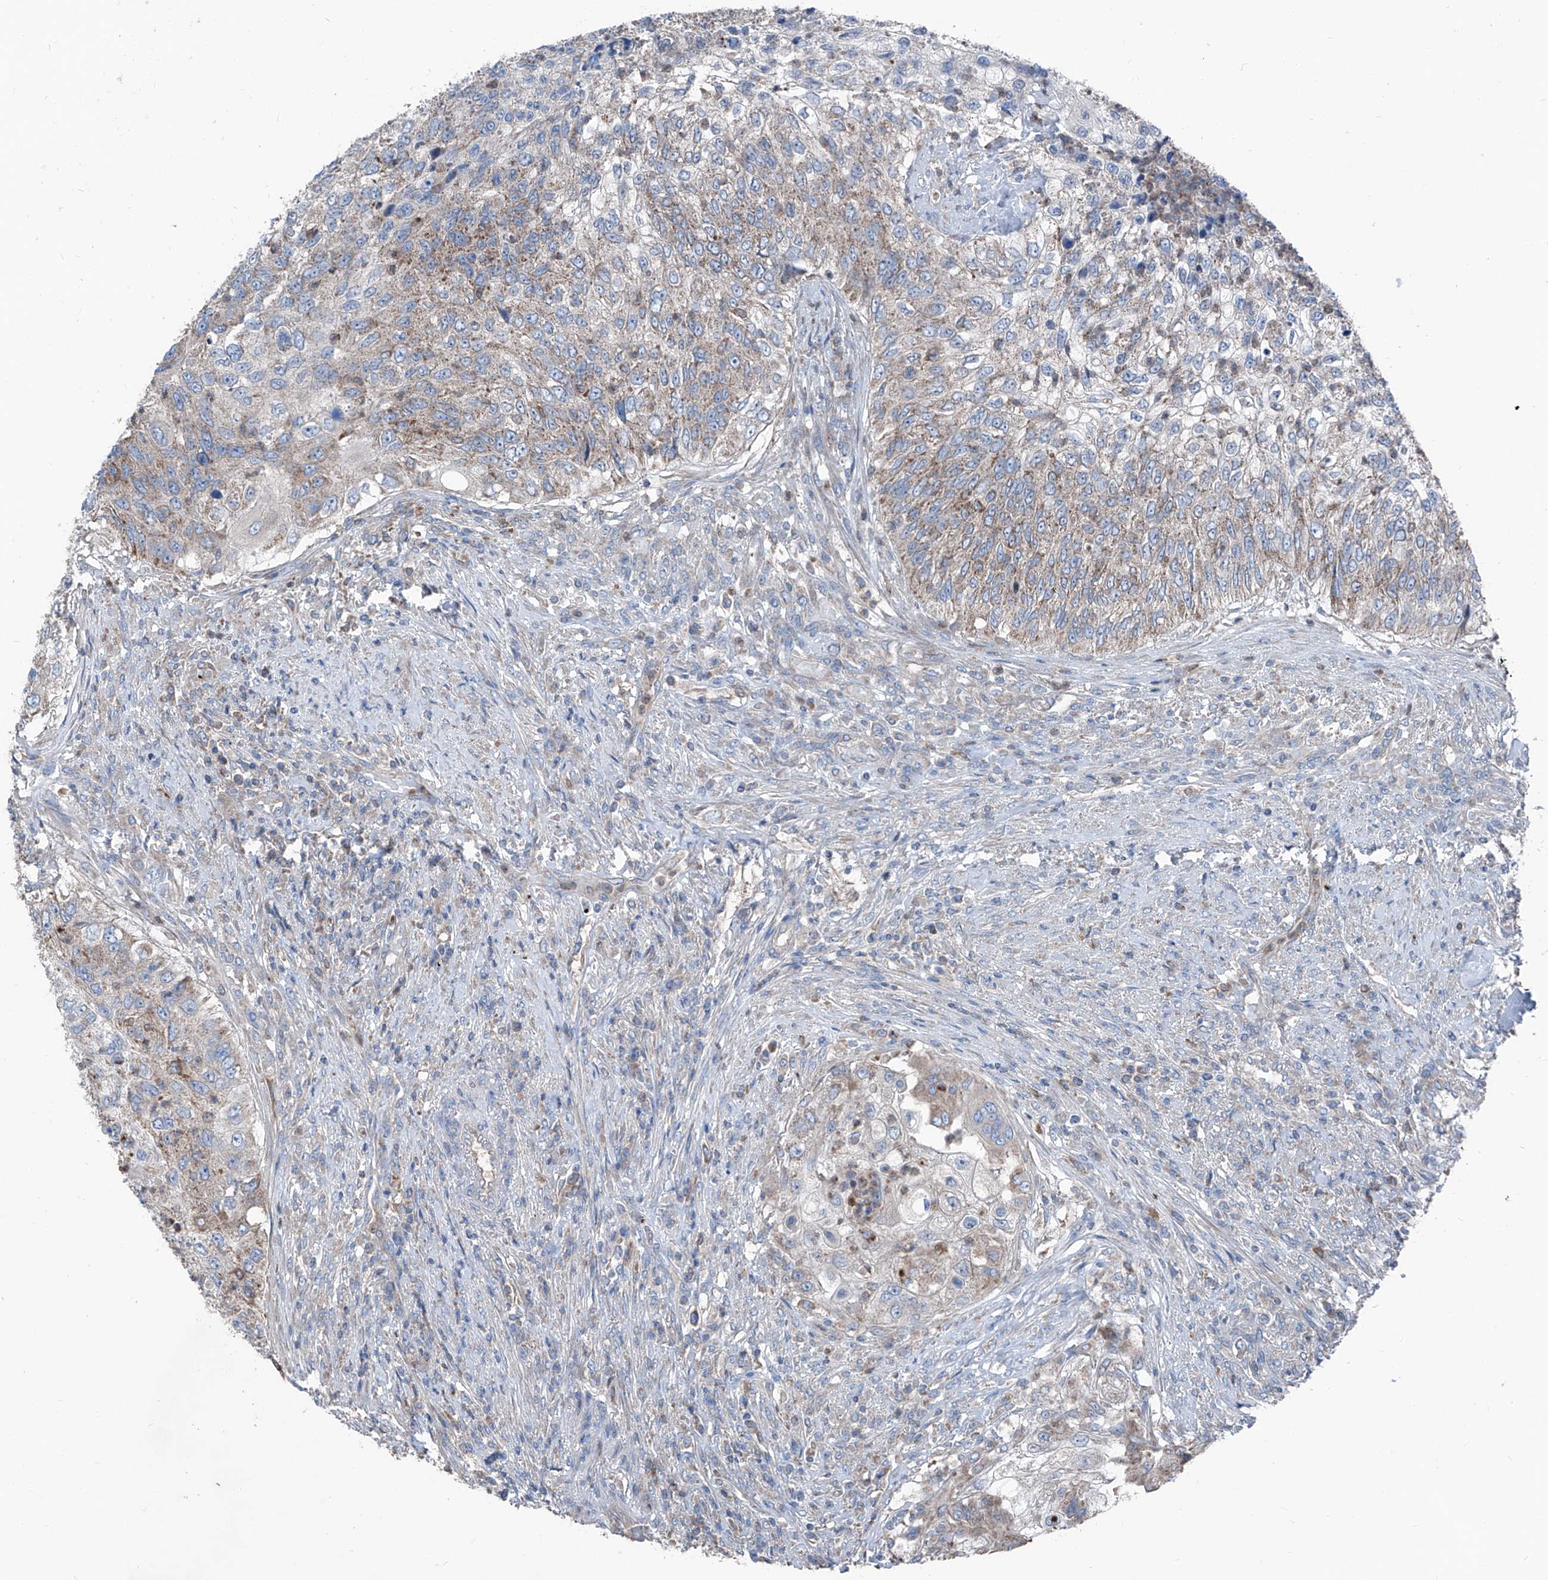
{"staining": {"intensity": "moderate", "quantity": "25%-75%", "location": "cytoplasmic/membranous"}, "tissue": "urothelial cancer", "cell_type": "Tumor cells", "image_type": "cancer", "snomed": [{"axis": "morphology", "description": "Urothelial carcinoma, High grade"}, {"axis": "topography", "description": "Urinary bladder"}], "caption": "Tumor cells reveal medium levels of moderate cytoplasmic/membranous expression in about 25%-75% of cells in urothelial cancer.", "gene": "GPAT3", "patient": {"sex": "female", "age": 60}}